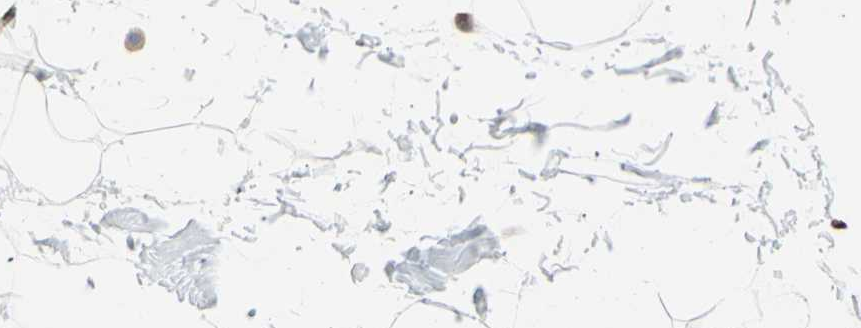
{"staining": {"intensity": "moderate", "quantity": "25%-75%", "location": "nuclear"}, "tissue": "adipose tissue", "cell_type": "Adipocytes", "image_type": "normal", "snomed": [{"axis": "morphology", "description": "Normal tissue, NOS"}, {"axis": "topography", "description": "Soft tissue"}], "caption": "Immunohistochemistry (IHC) photomicrograph of benign adipose tissue: human adipose tissue stained using immunohistochemistry shows medium levels of moderate protein expression localized specifically in the nuclear of adipocytes, appearing as a nuclear brown color.", "gene": "EED", "patient": {"sex": "male", "age": 72}}